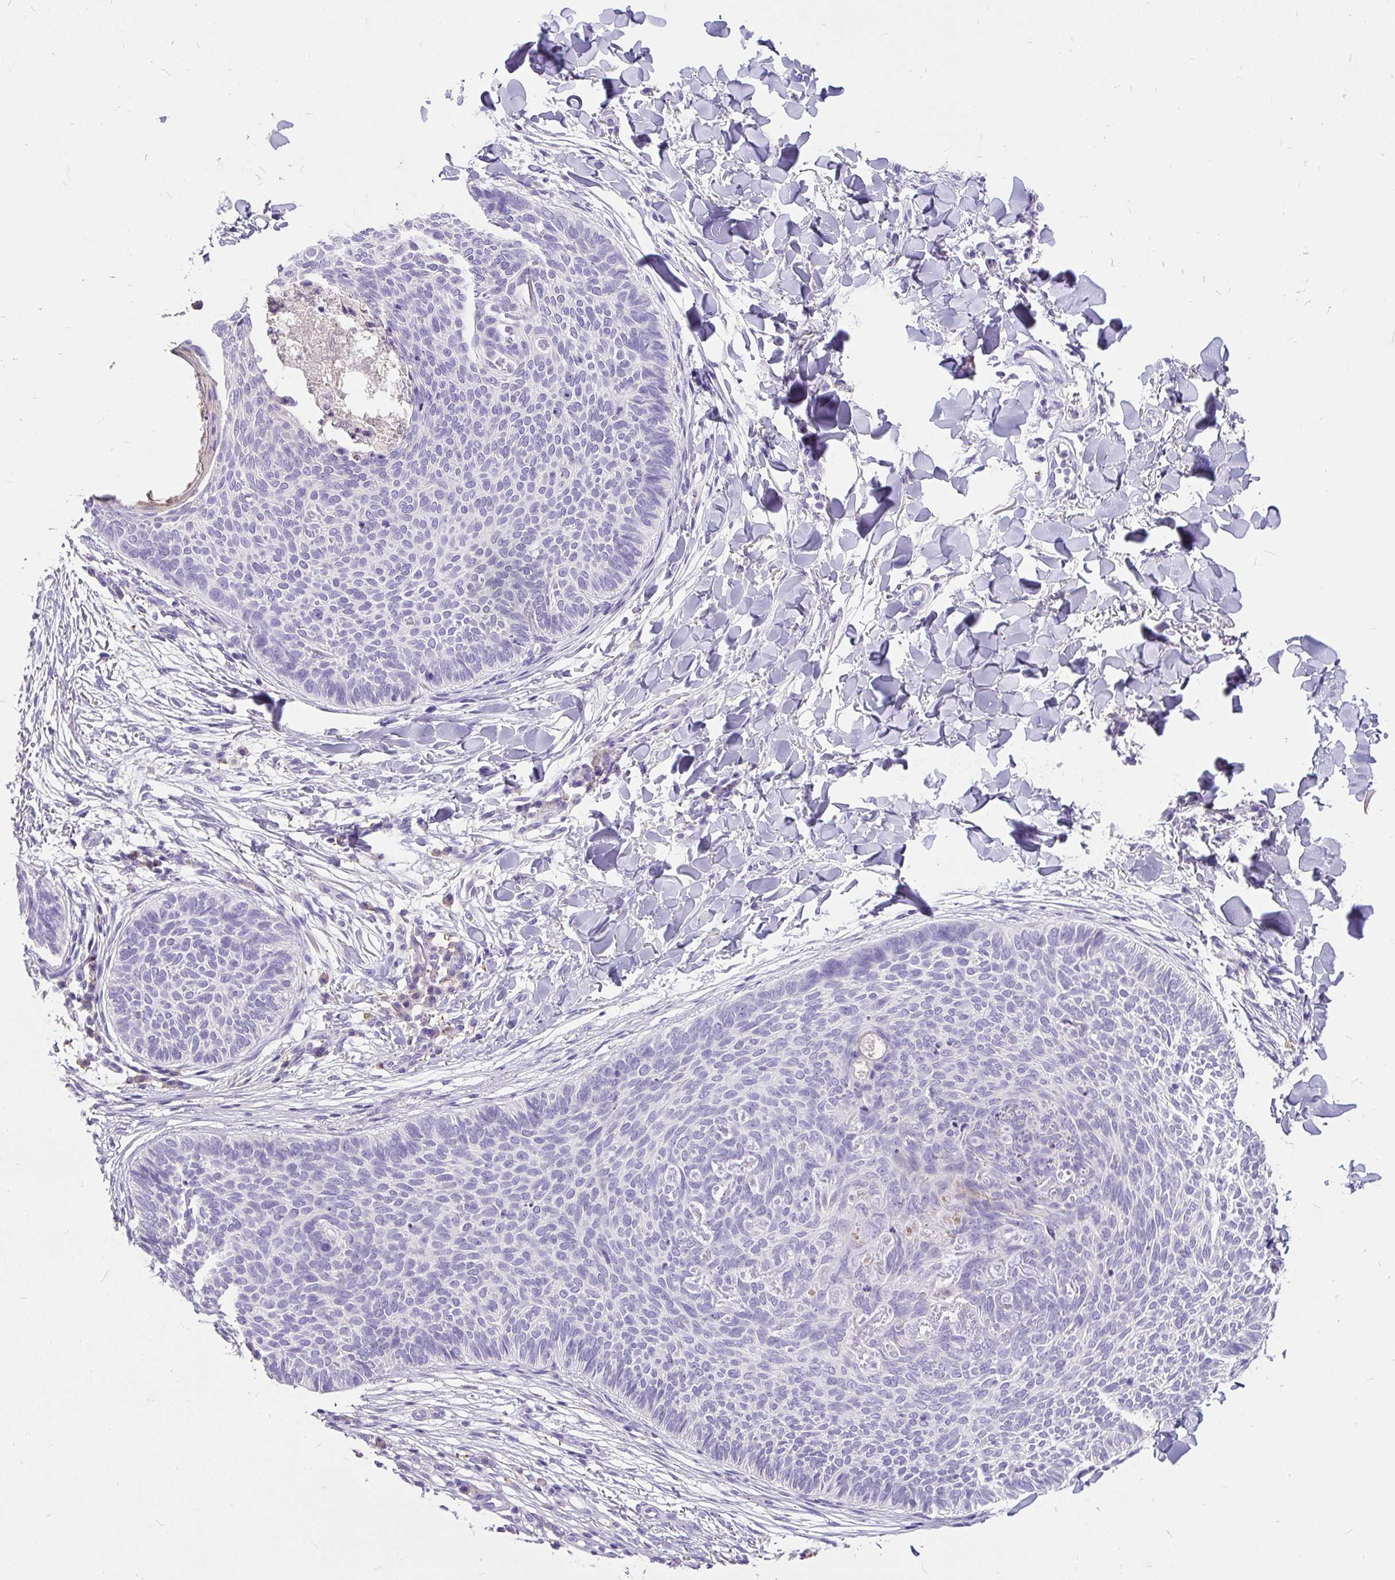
{"staining": {"intensity": "negative", "quantity": "none", "location": "none"}, "tissue": "skin cancer", "cell_type": "Tumor cells", "image_type": "cancer", "snomed": [{"axis": "morphology", "description": "Normal tissue, NOS"}, {"axis": "morphology", "description": "Basal cell carcinoma"}, {"axis": "topography", "description": "Skin"}], "caption": "Tumor cells show no significant protein expression in skin cancer. Nuclei are stained in blue.", "gene": "GBX1", "patient": {"sex": "male", "age": 50}}